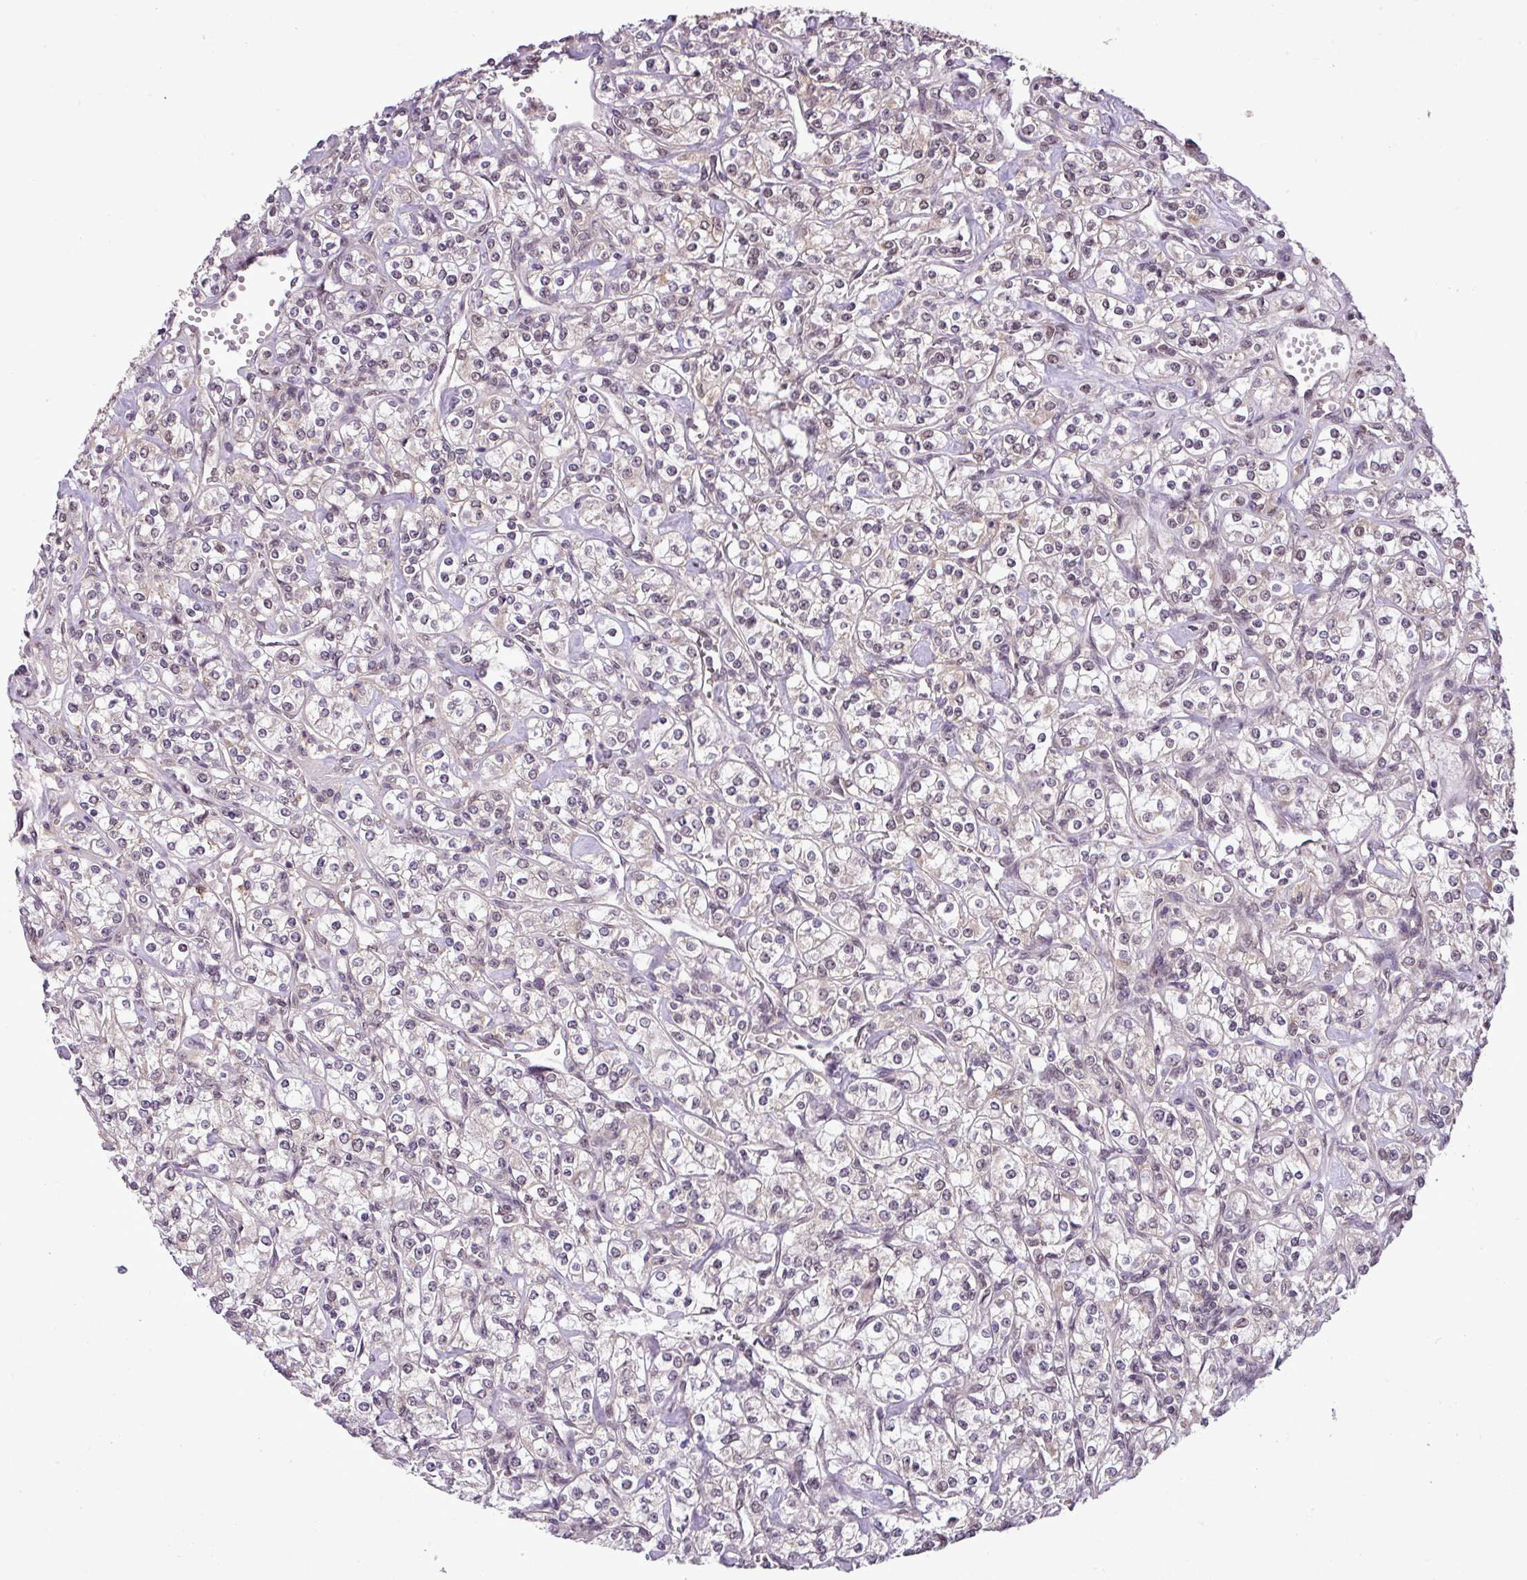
{"staining": {"intensity": "weak", "quantity": "25%-75%", "location": "nuclear"}, "tissue": "renal cancer", "cell_type": "Tumor cells", "image_type": "cancer", "snomed": [{"axis": "morphology", "description": "Adenocarcinoma, NOS"}, {"axis": "topography", "description": "Kidney"}], "caption": "Human renal cancer (adenocarcinoma) stained with a protein marker demonstrates weak staining in tumor cells.", "gene": "MFHAS1", "patient": {"sex": "male", "age": 77}}